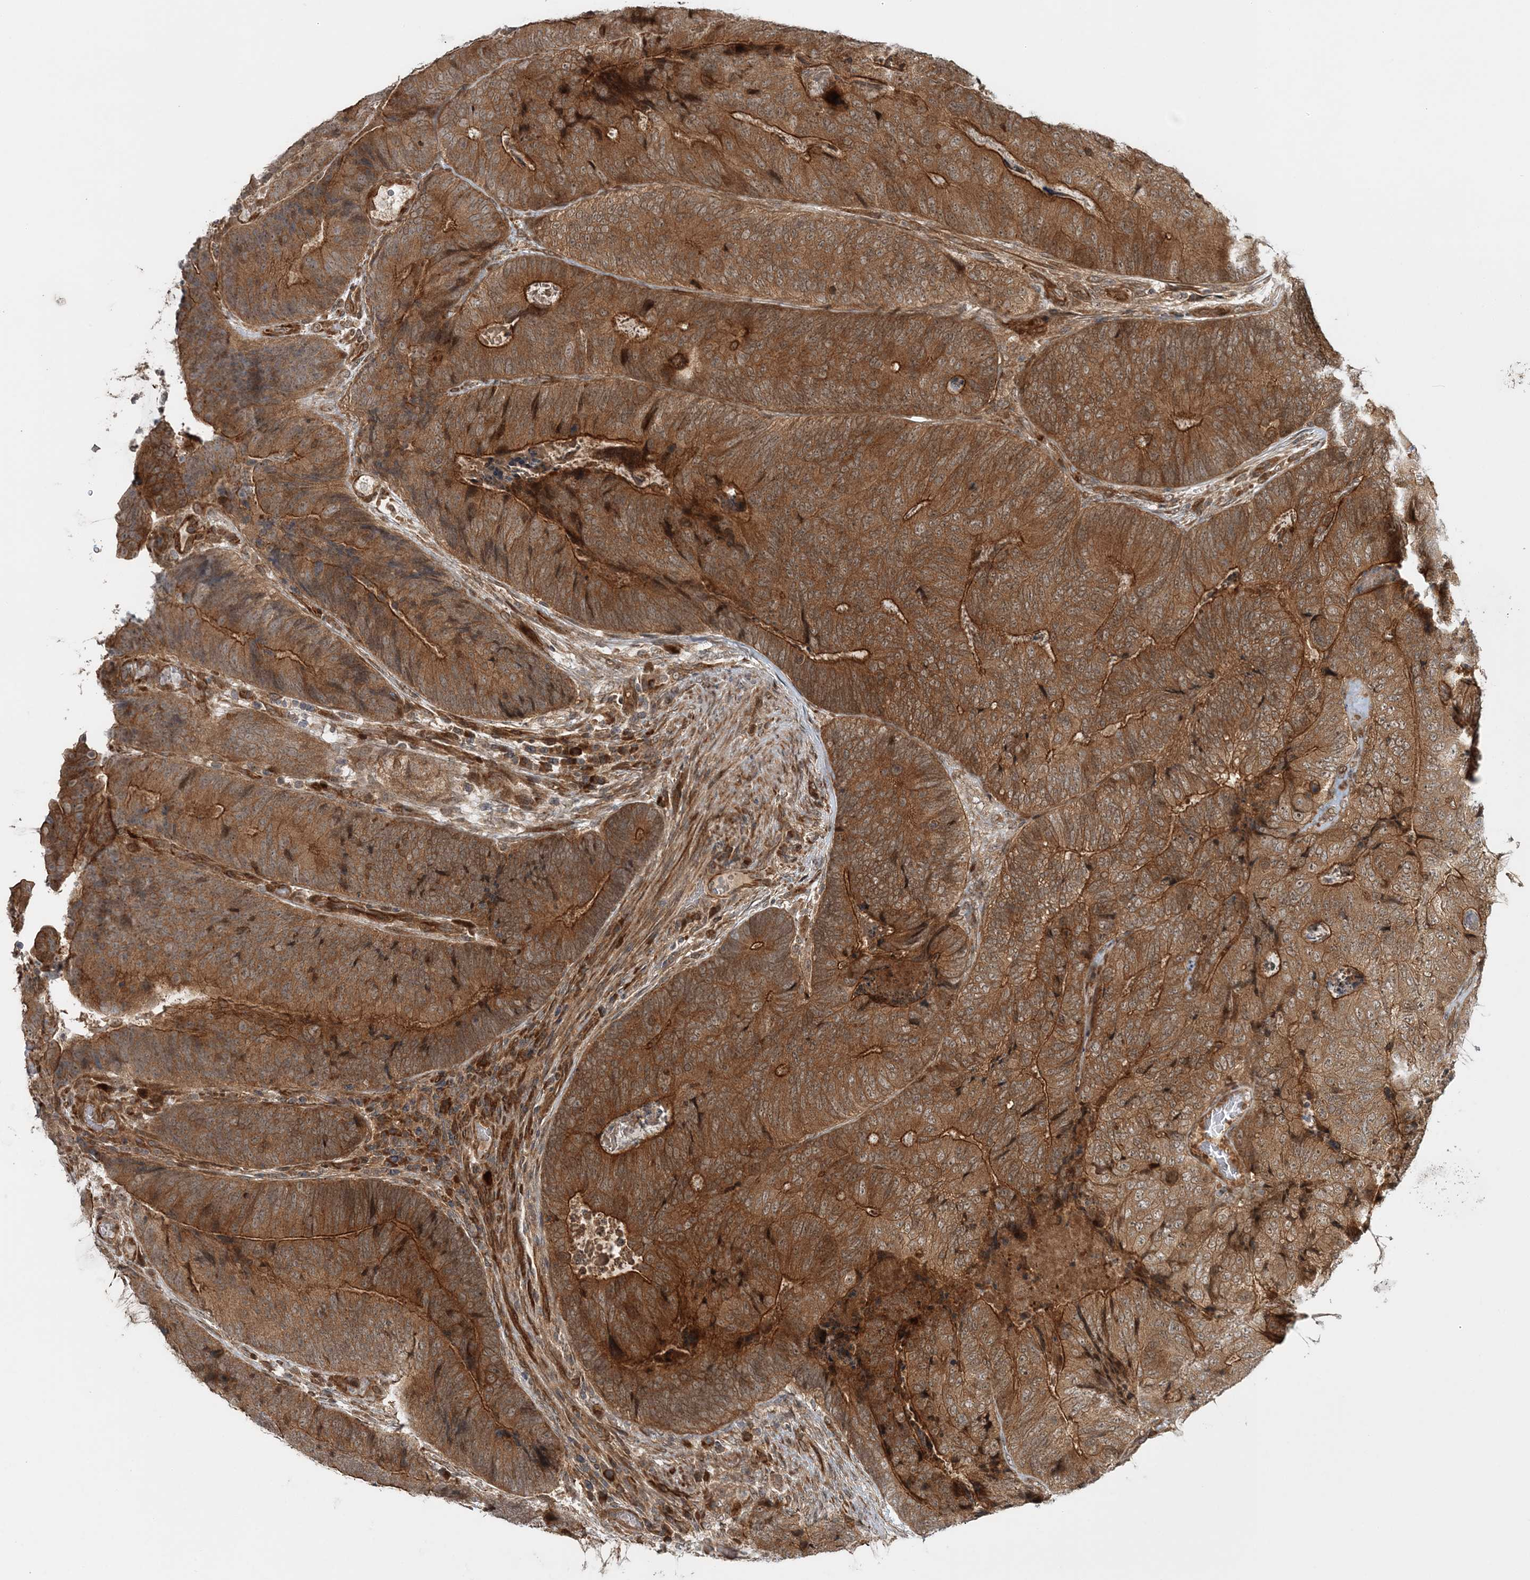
{"staining": {"intensity": "moderate", "quantity": ">75%", "location": "cytoplasmic/membranous"}, "tissue": "colorectal cancer", "cell_type": "Tumor cells", "image_type": "cancer", "snomed": [{"axis": "morphology", "description": "Adenocarcinoma, NOS"}, {"axis": "topography", "description": "Colon"}], "caption": "IHC image of adenocarcinoma (colorectal) stained for a protein (brown), which shows medium levels of moderate cytoplasmic/membranous staining in approximately >75% of tumor cells.", "gene": "UBTD2", "patient": {"sex": "female", "age": 67}}